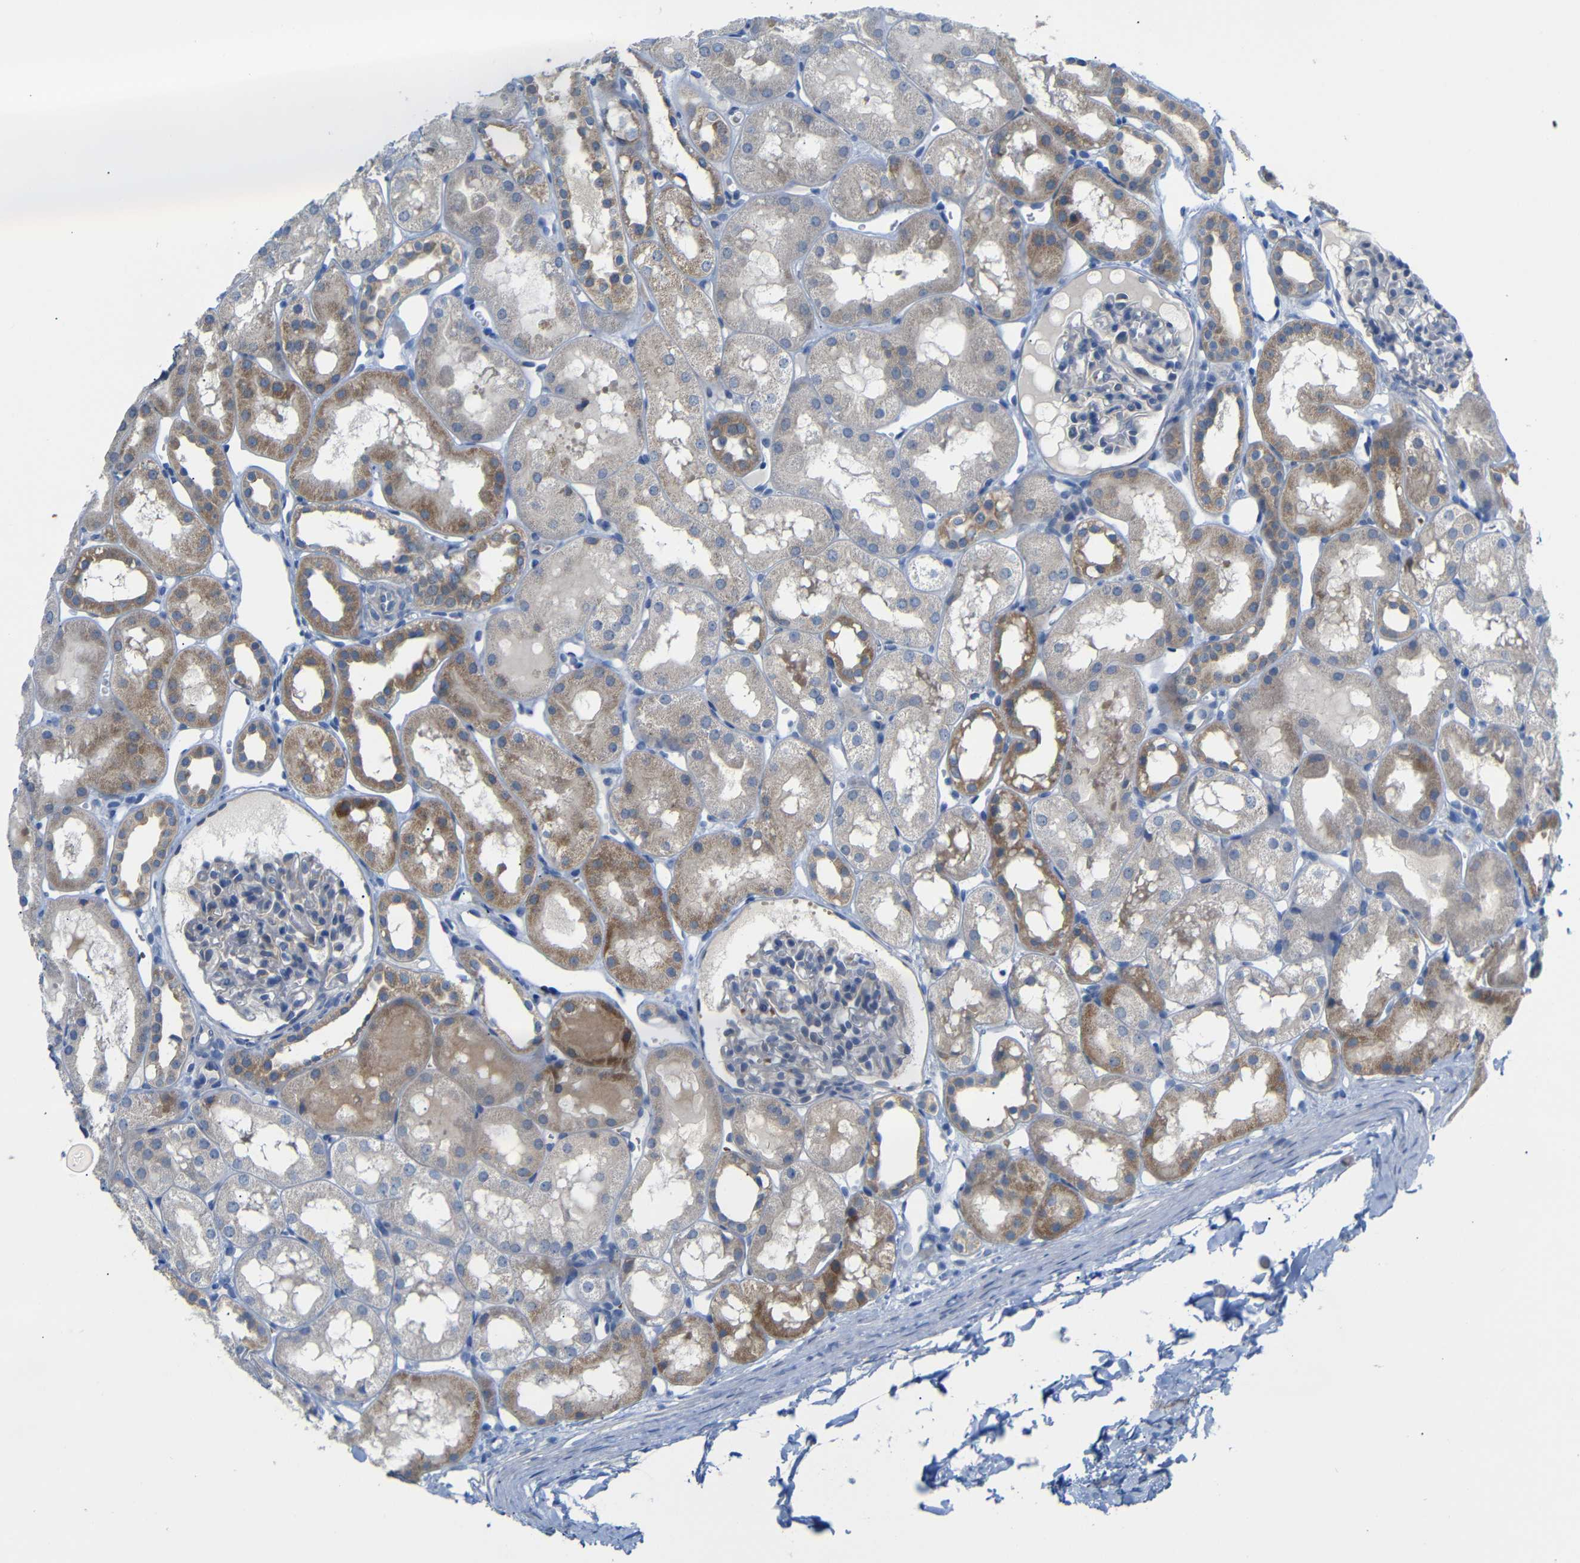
{"staining": {"intensity": "negative", "quantity": "none", "location": "none"}, "tissue": "kidney", "cell_type": "Cells in glomeruli", "image_type": "normal", "snomed": [{"axis": "morphology", "description": "Normal tissue, NOS"}, {"axis": "topography", "description": "Kidney"}, {"axis": "topography", "description": "Urinary bladder"}], "caption": "Immunohistochemistry (IHC) image of normal human kidney stained for a protein (brown), which displays no staining in cells in glomeruli.", "gene": "TBC1D32", "patient": {"sex": "male", "age": 16}}